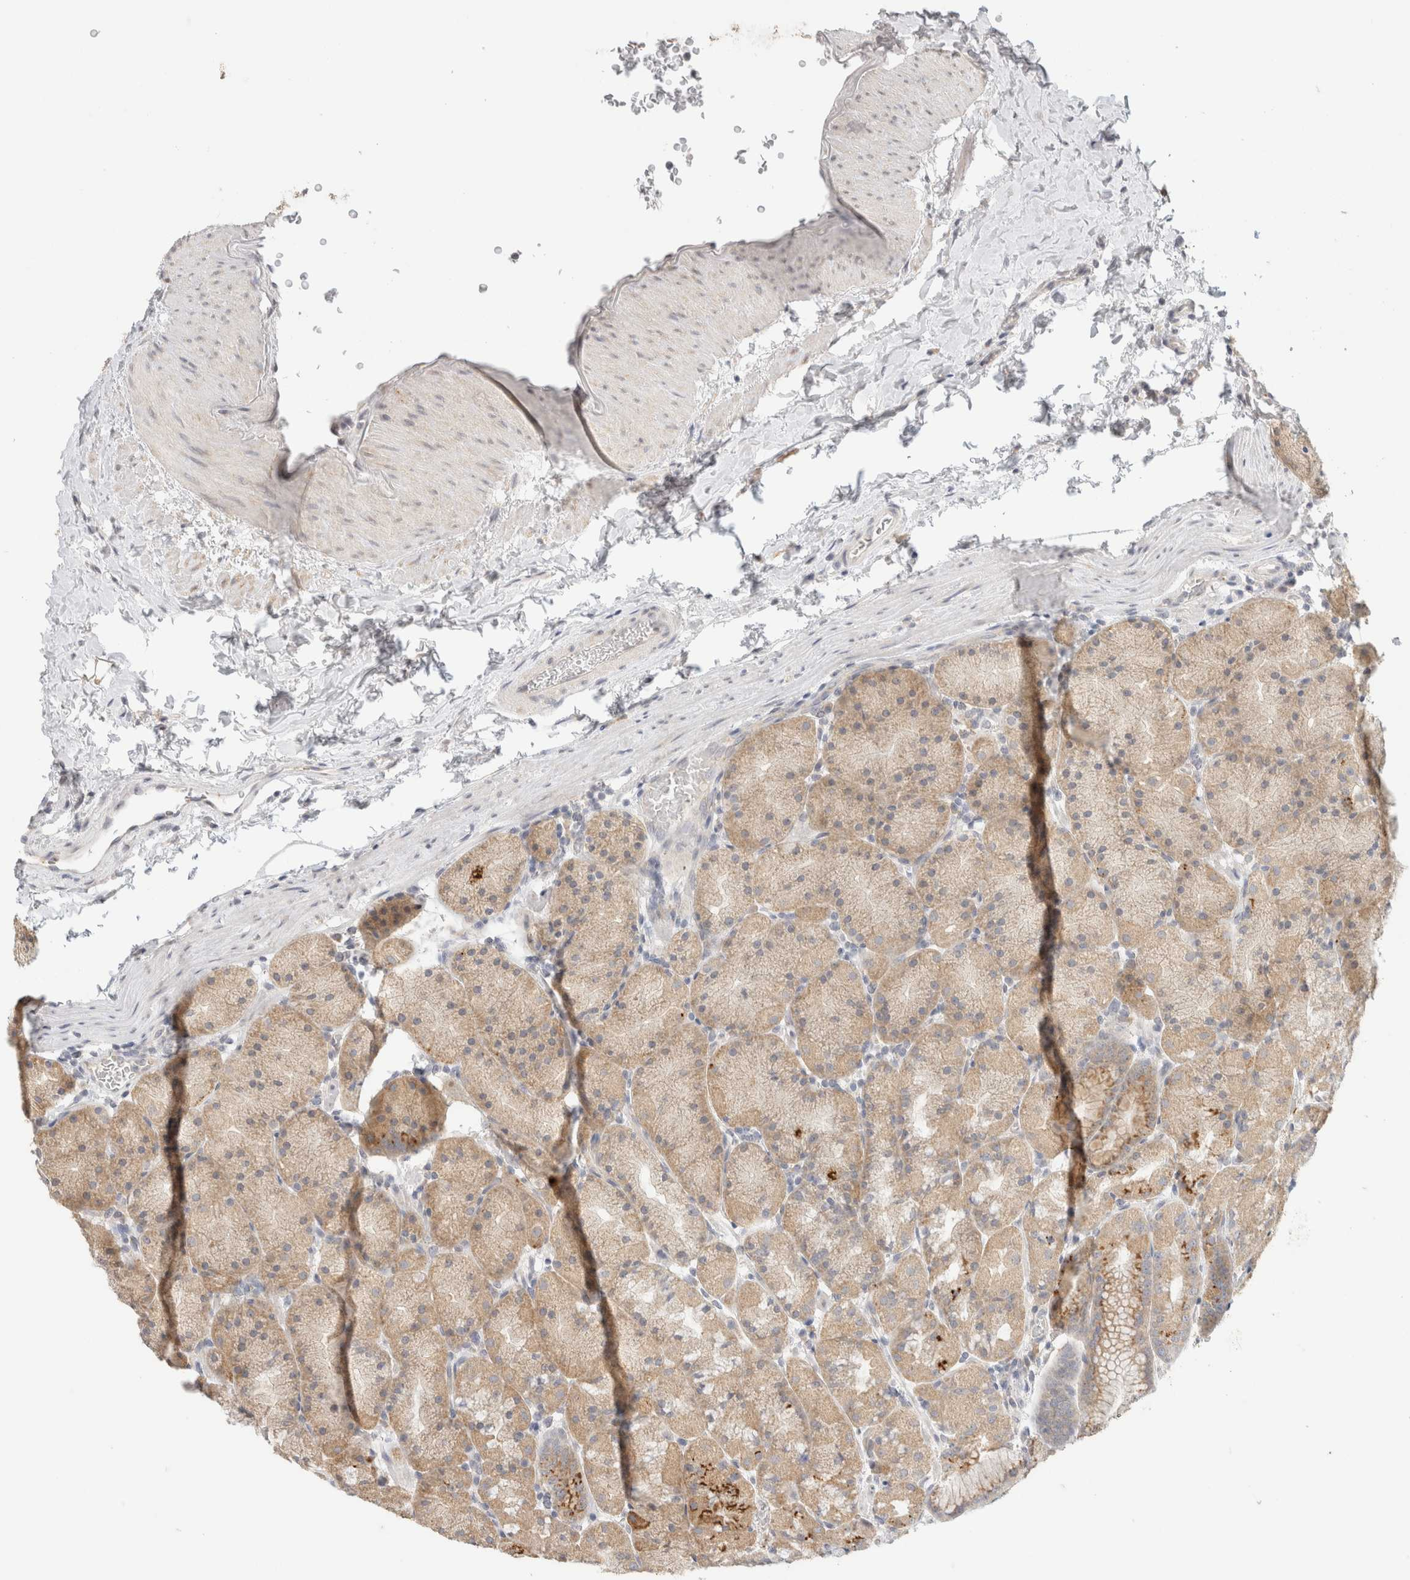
{"staining": {"intensity": "moderate", "quantity": ">75%", "location": "cytoplasmic/membranous"}, "tissue": "stomach", "cell_type": "Glandular cells", "image_type": "normal", "snomed": [{"axis": "morphology", "description": "Normal tissue, NOS"}, {"axis": "topography", "description": "Stomach, upper"}, {"axis": "topography", "description": "Stomach"}], "caption": "This is a micrograph of IHC staining of unremarkable stomach, which shows moderate staining in the cytoplasmic/membranous of glandular cells.", "gene": "CHRM4", "patient": {"sex": "male", "age": 48}}